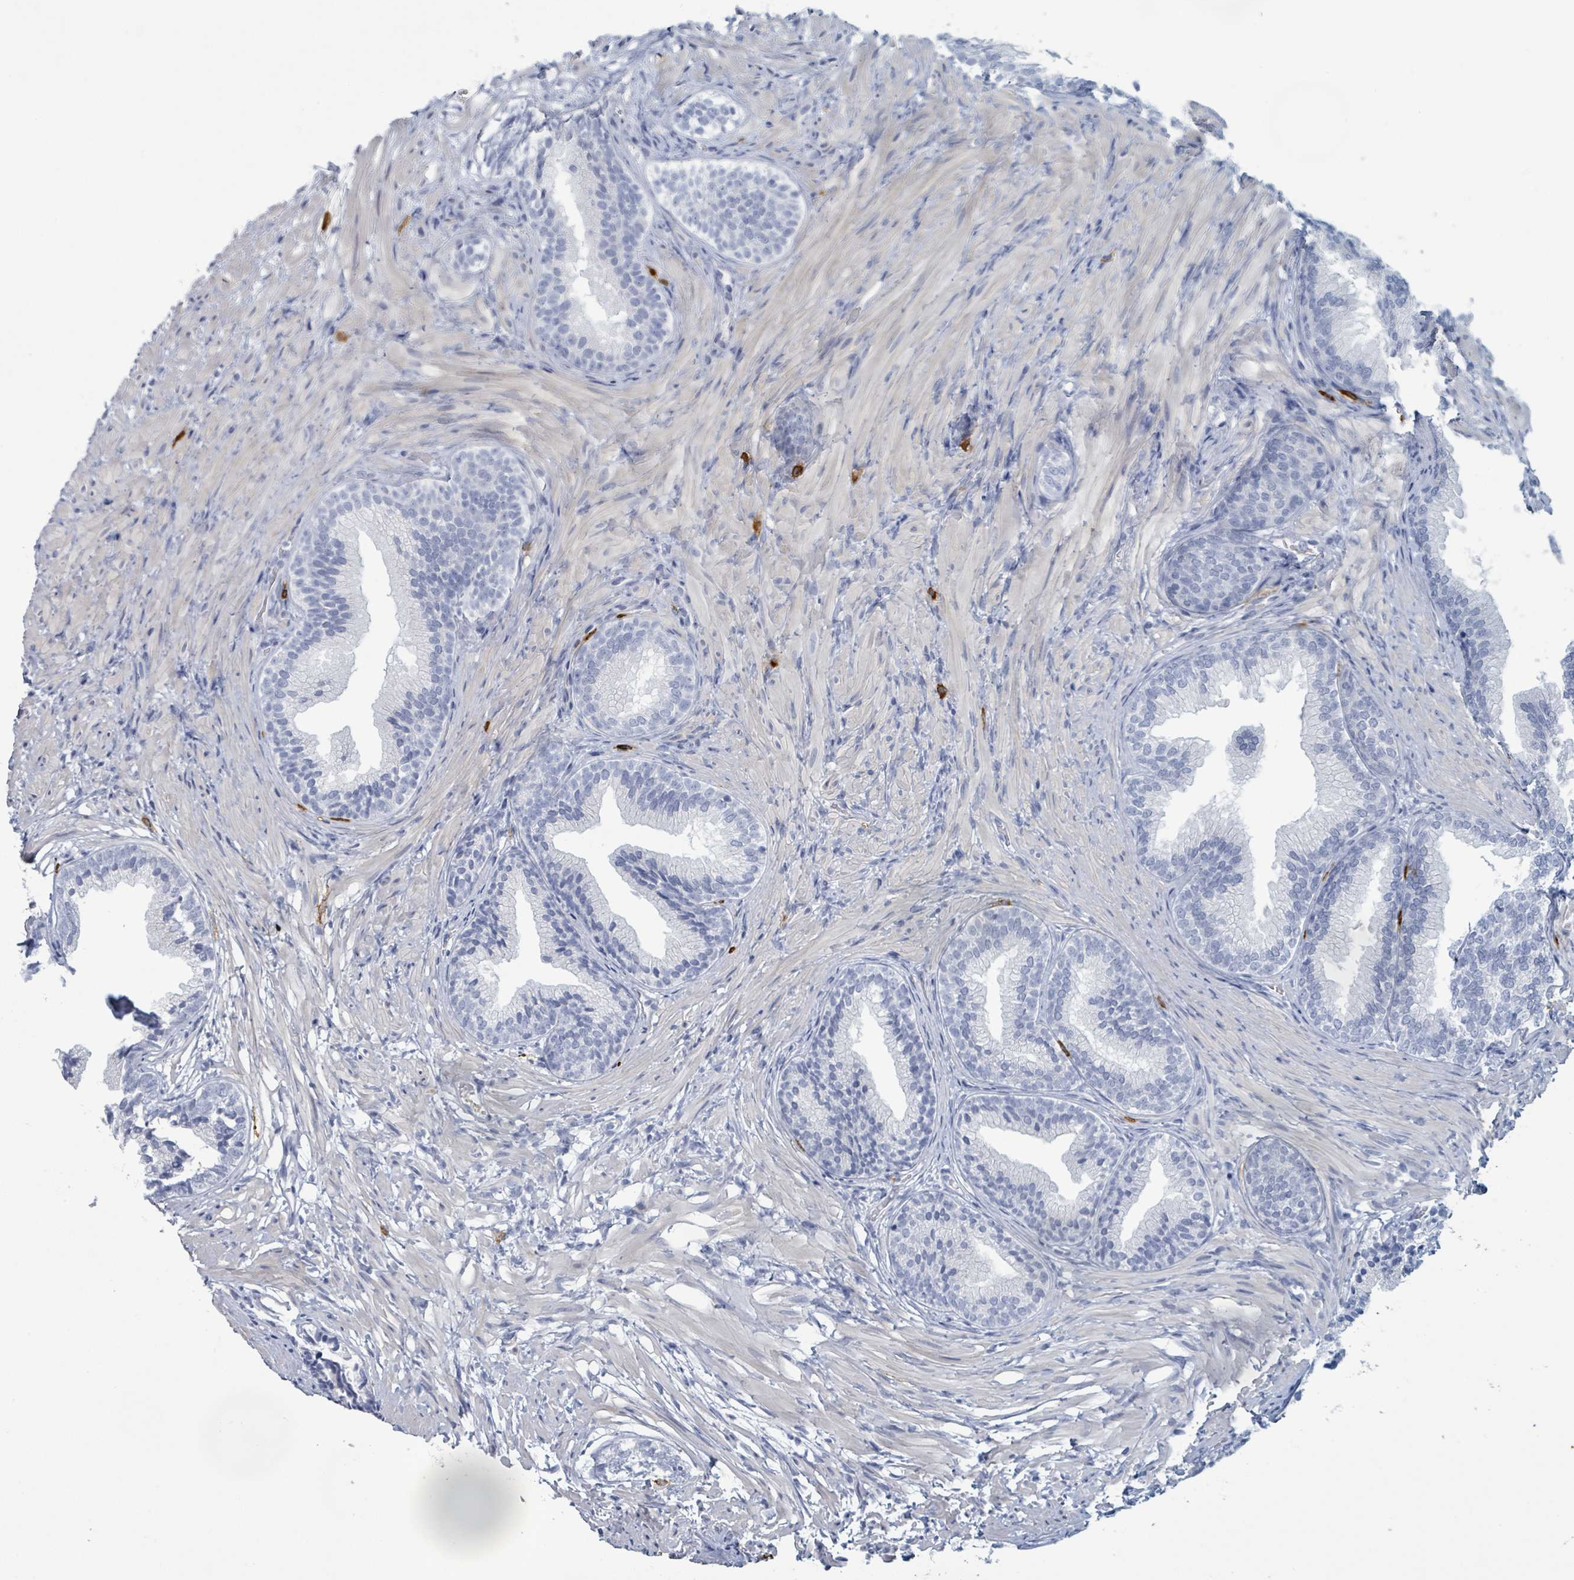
{"staining": {"intensity": "negative", "quantity": "none", "location": "none"}, "tissue": "prostate", "cell_type": "Glandular cells", "image_type": "normal", "snomed": [{"axis": "morphology", "description": "Normal tissue, NOS"}, {"axis": "topography", "description": "Prostate"}], "caption": "The IHC photomicrograph has no significant positivity in glandular cells of prostate. Nuclei are stained in blue.", "gene": "VPS13D", "patient": {"sex": "male", "age": 76}}